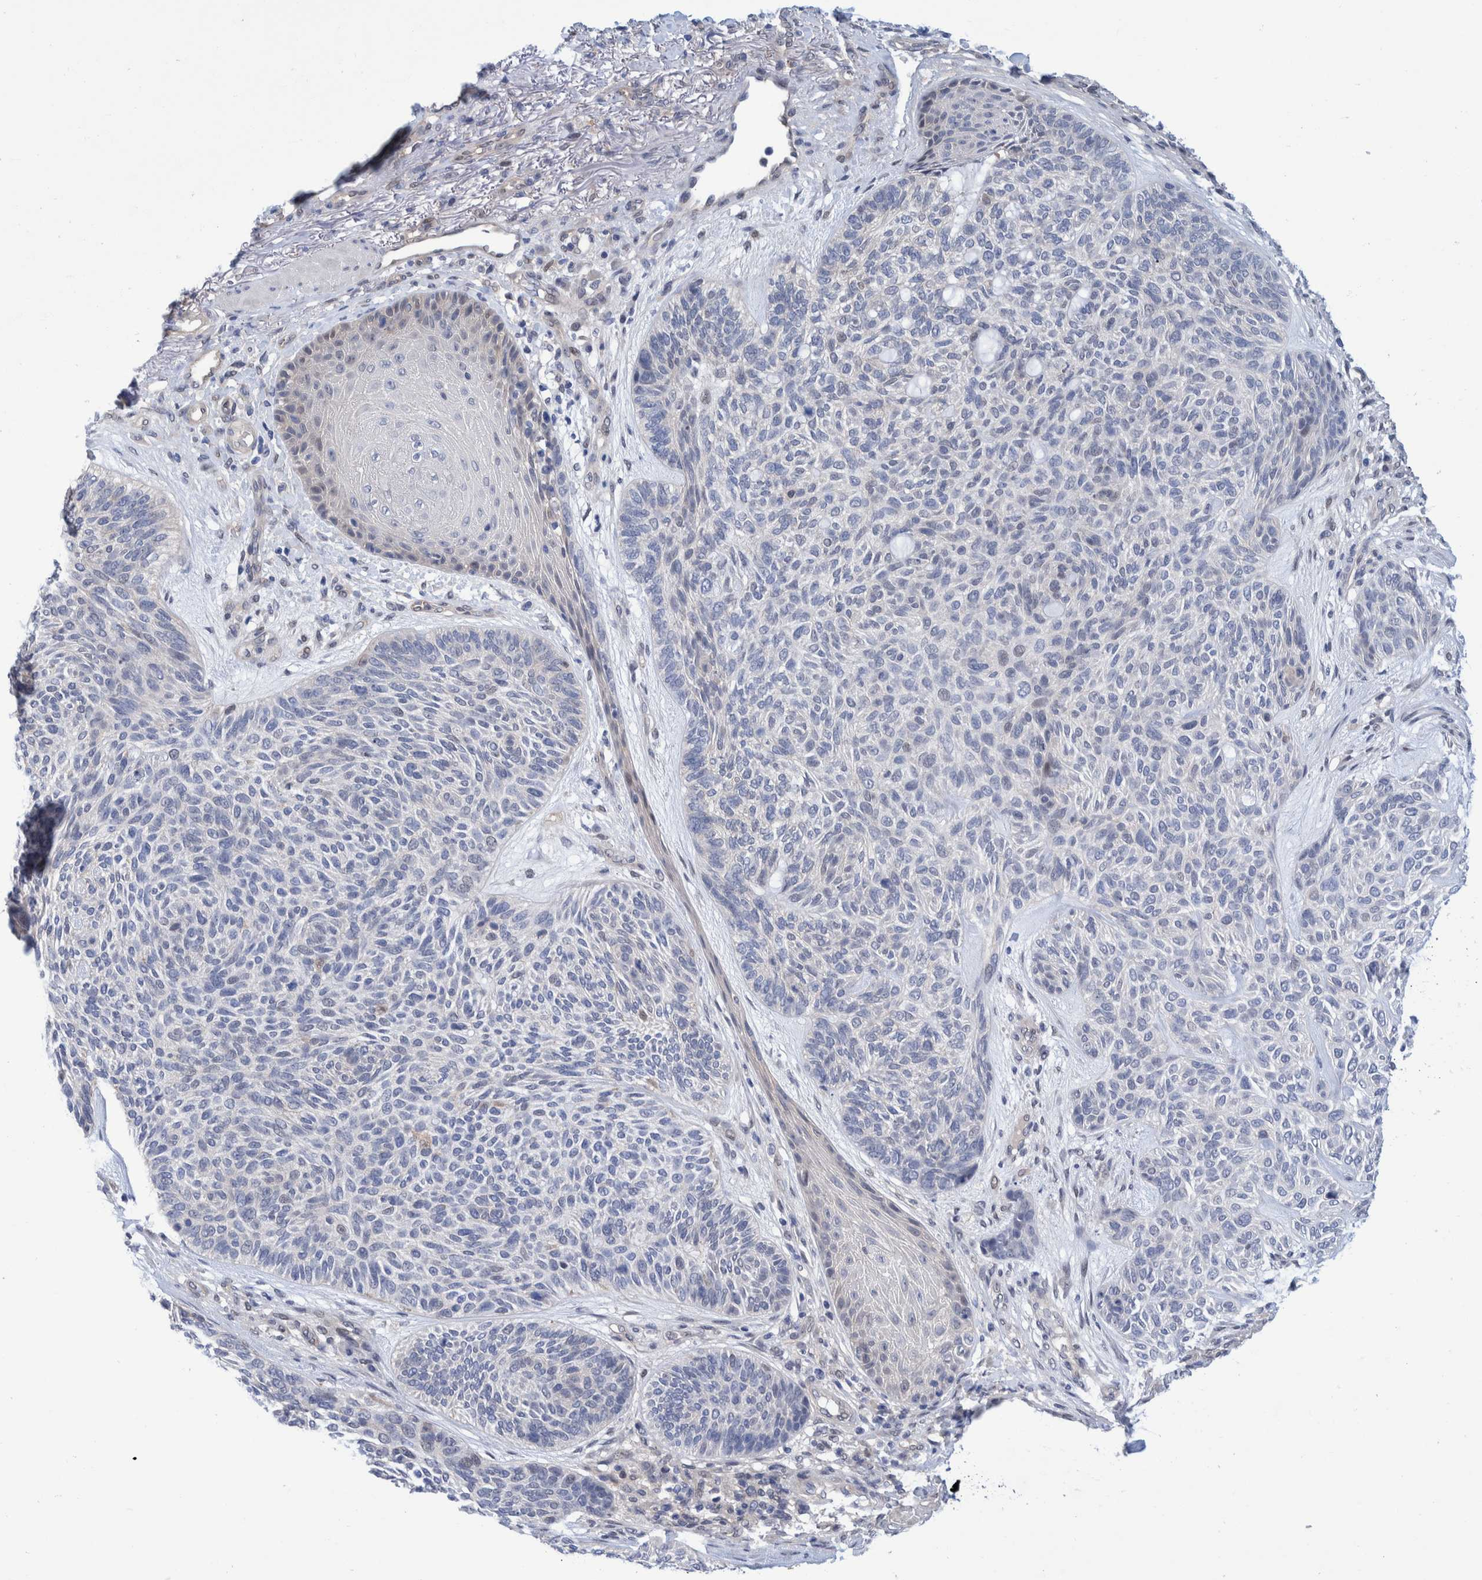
{"staining": {"intensity": "negative", "quantity": "none", "location": "none"}, "tissue": "skin cancer", "cell_type": "Tumor cells", "image_type": "cancer", "snomed": [{"axis": "morphology", "description": "Basal cell carcinoma"}, {"axis": "topography", "description": "Skin"}], "caption": "Immunohistochemistry histopathology image of basal cell carcinoma (skin) stained for a protein (brown), which demonstrates no positivity in tumor cells.", "gene": "PFAS", "patient": {"sex": "male", "age": 55}}